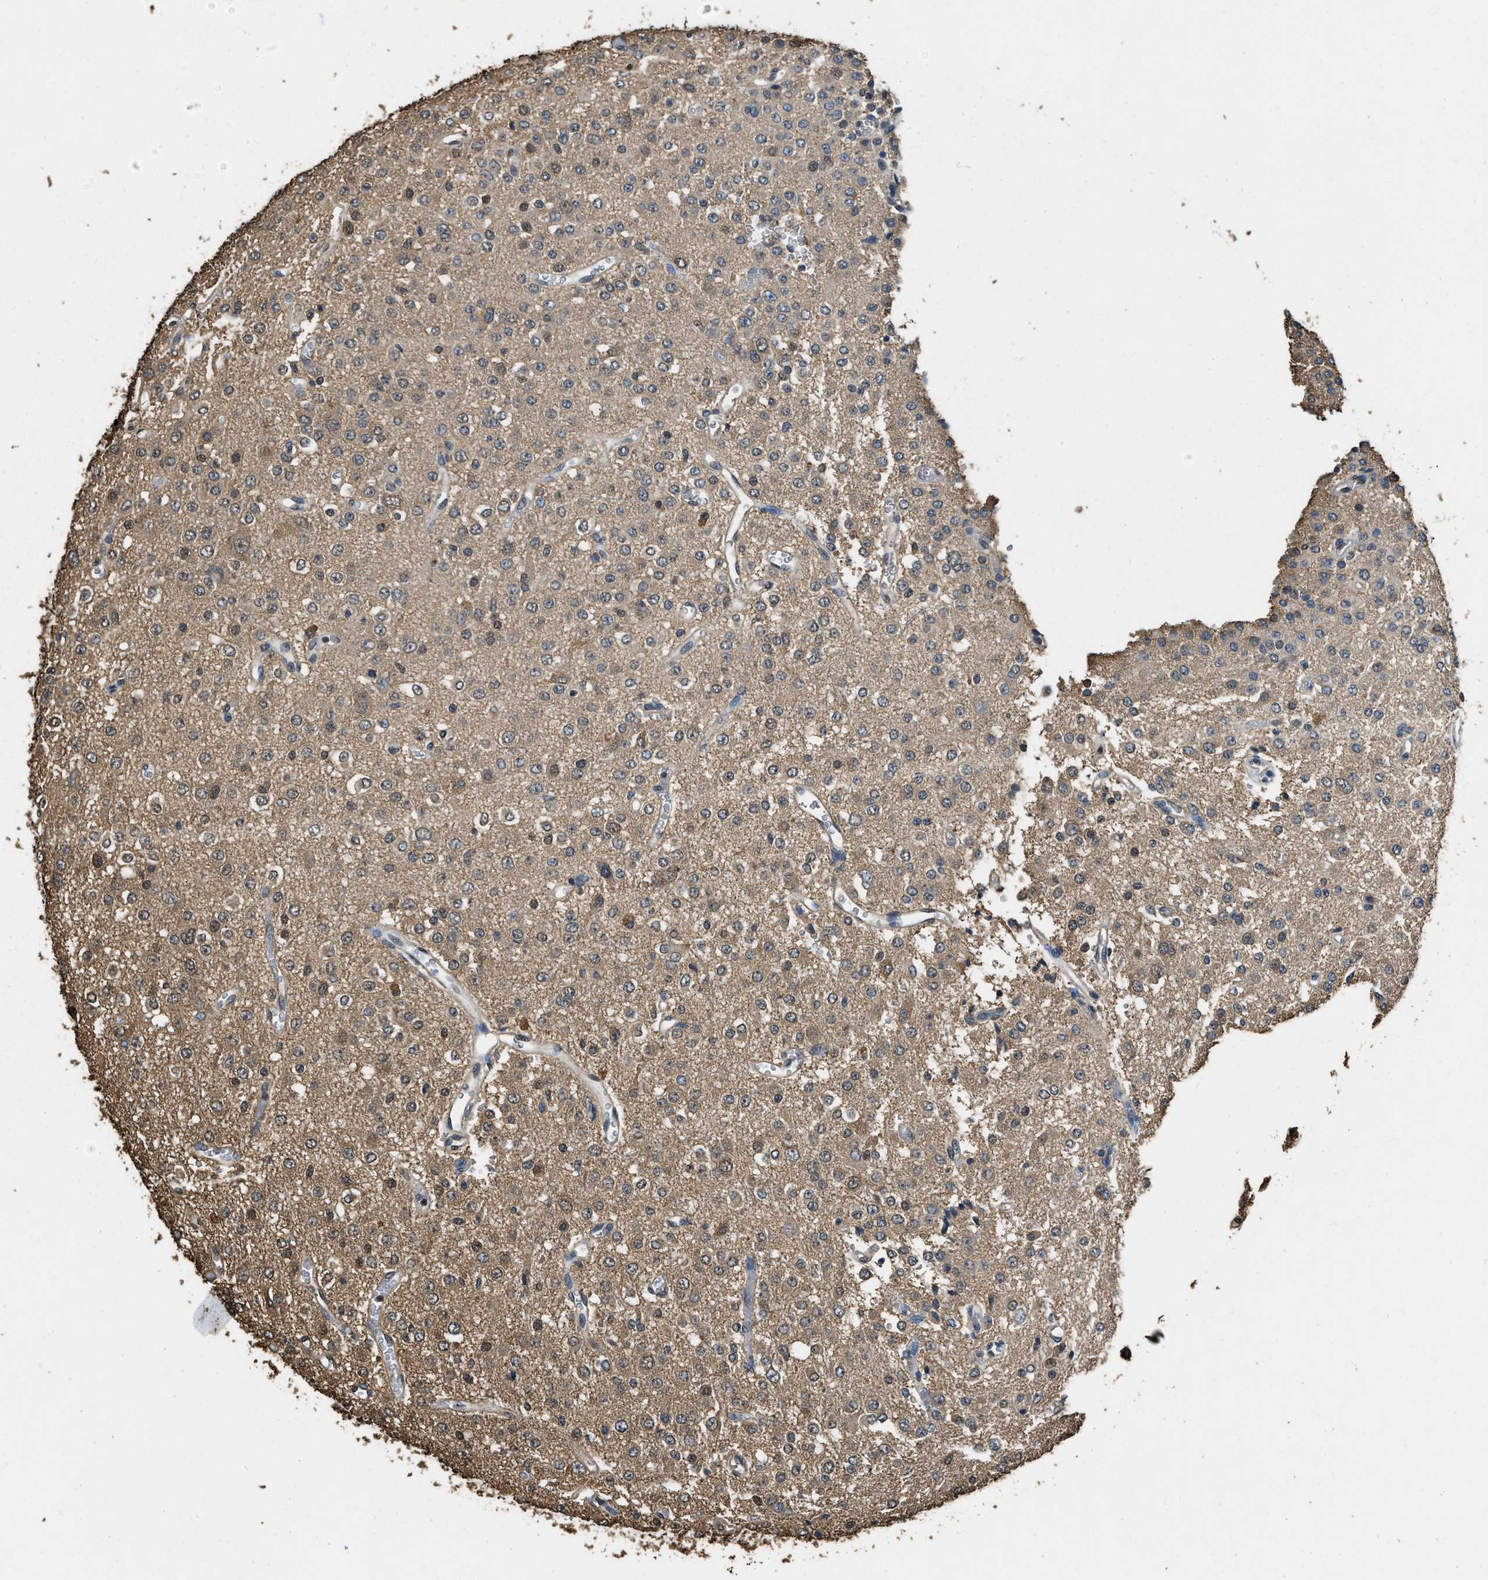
{"staining": {"intensity": "moderate", "quantity": ">75%", "location": "cytoplasmic/membranous"}, "tissue": "glioma", "cell_type": "Tumor cells", "image_type": "cancer", "snomed": [{"axis": "morphology", "description": "Glioma, malignant, Low grade"}, {"axis": "topography", "description": "Brain"}], "caption": "Immunohistochemistry (IHC) micrograph of neoplastic tissue: human malignant glioma (low-grade) stained using IHC shows medium levels of moderate protein expression localized specifically in the cytoplasmic/membranous of tumor cells, appearing as a cytoplasmic/membranous brown color.", "gene": "GAPDH", "patient": {"sex": "male", "age": 38}}